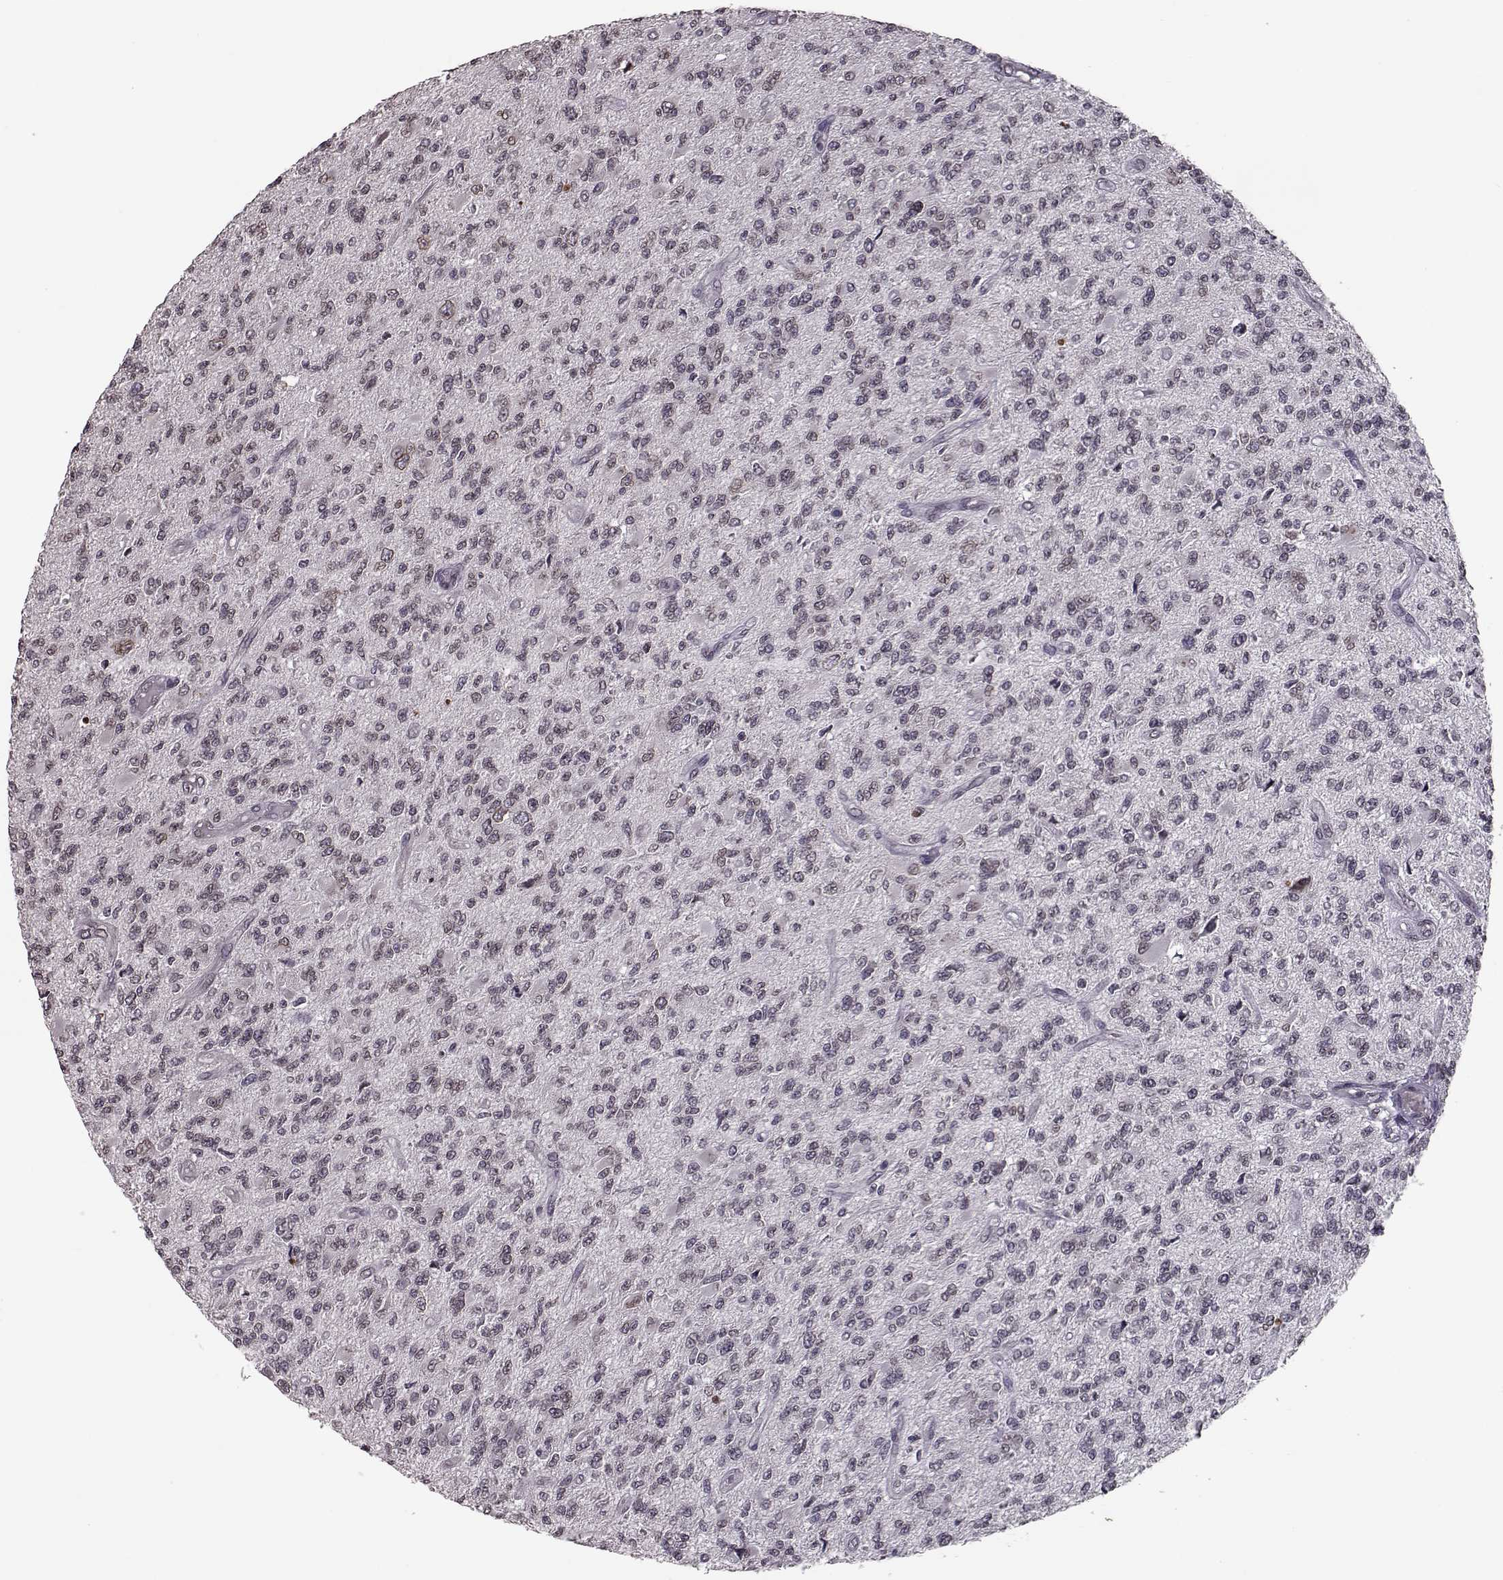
{"staining": {"intensity": "negative", "quantity": "none", "location": "none"}, "tissue": "glioma", "cell_type": "Tumor cells", "image_type": "cancer", "snomed": [{"axis": "morphology", "description": "Glioma, malignant, High grade"}, {"axis": "topography", "description": "Brain"}], "caption": "Tumor cells are negative for brown protein staining in malignant glioma (high-grade). (DAB (3,3'-diaminobenzidine) immunohistochemistry (IHC), high magnification).", "gene": "NUP37", "patient": {"sex": "female", "age": 63}}